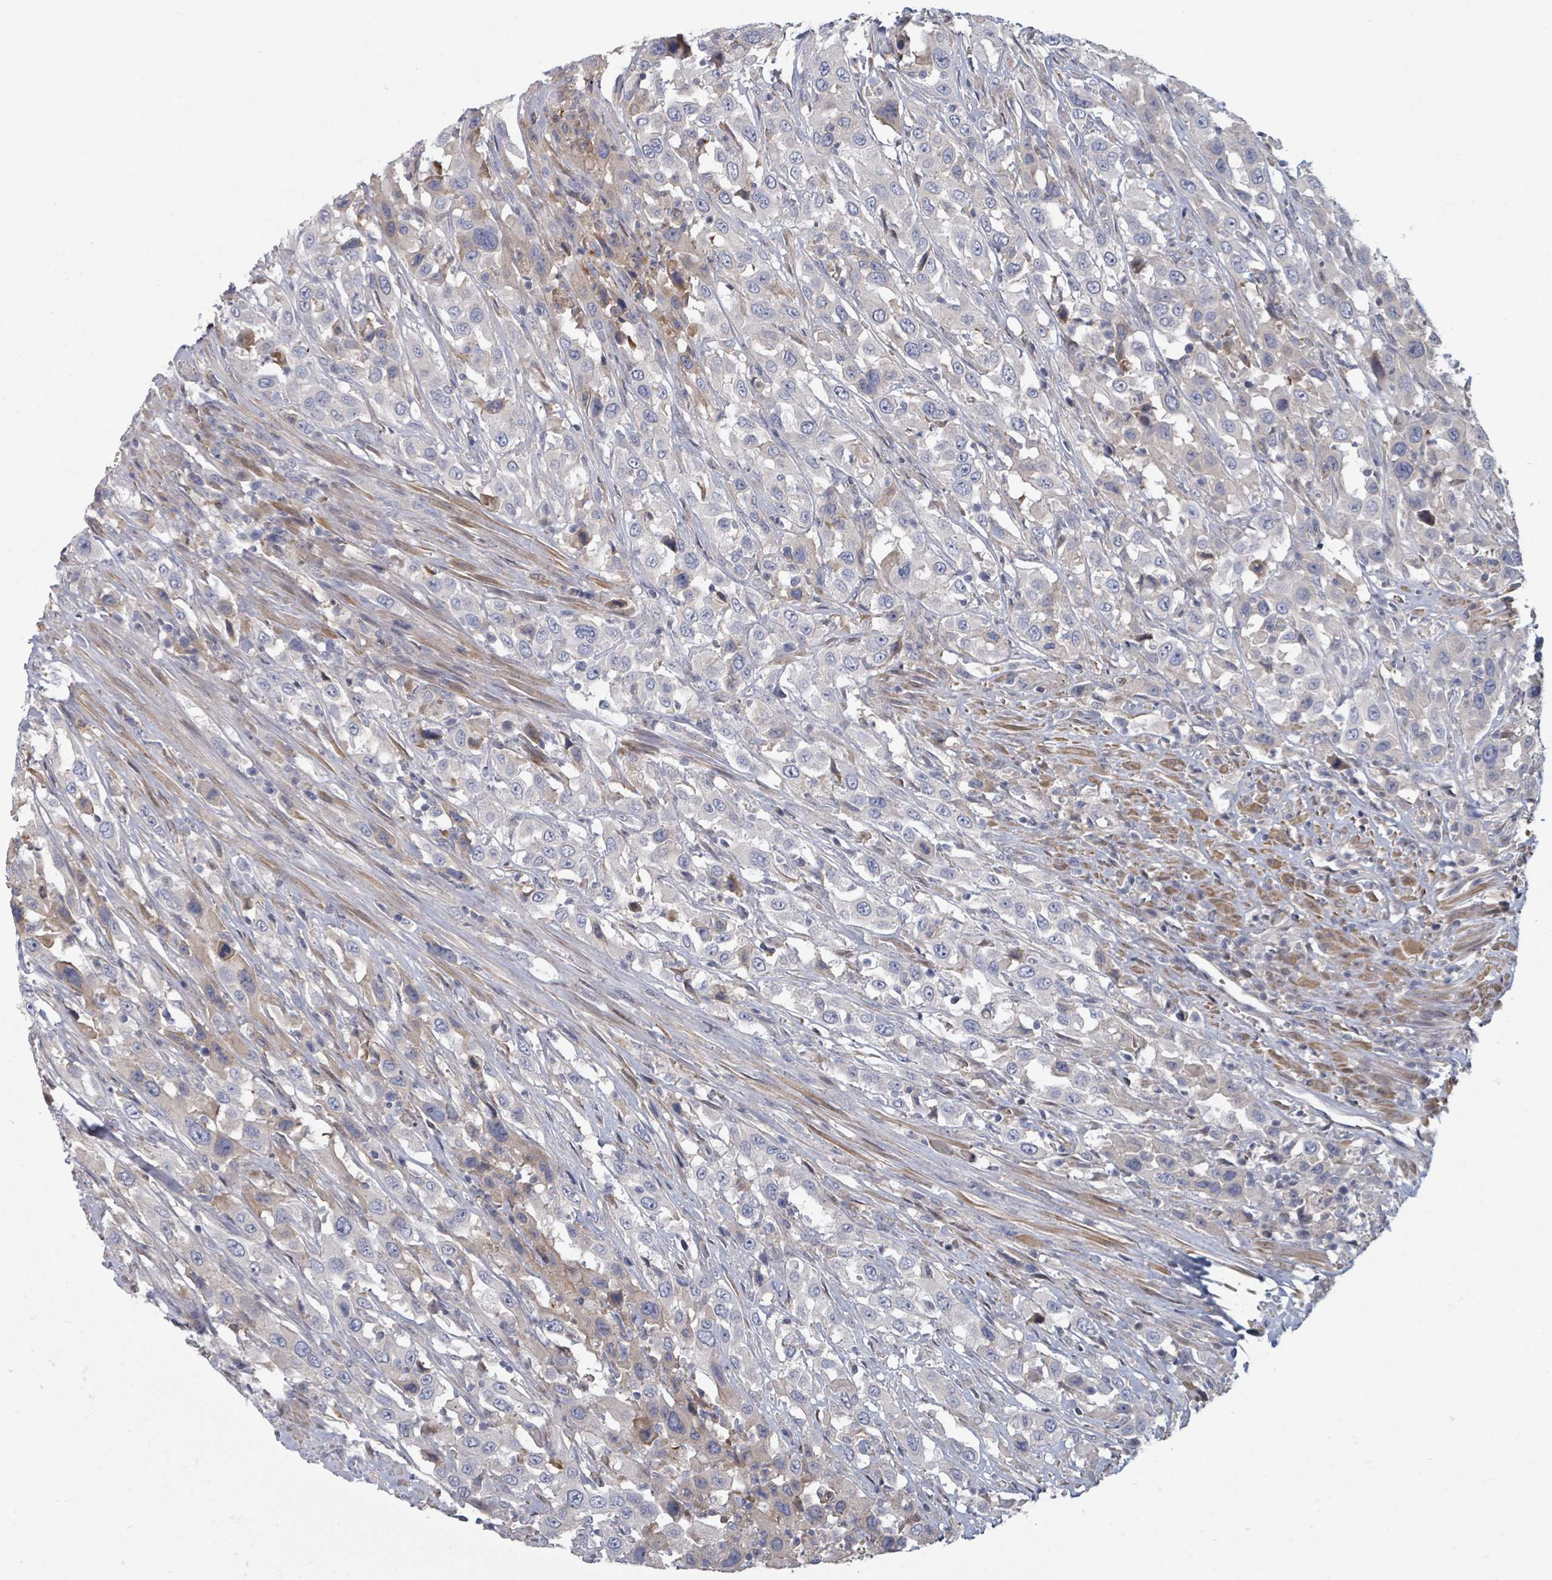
{"staining": {"intensity": "weak", "quantity": "<25%", "location": "cytoplasmic/membranous"}, "tissue": "urothelial cancer", "cell_type": "Tumor cells", "image_type": "cancer", "snomed": [{"axis": "morphology", "description": "Urothelial carcinoma, High grade"}, {"axis": "topography", "description": "Urinary bladder"}], "caption": "Immunohistochemistry (IHC) of human high-grade urothelial carcinoma demonstrates no staining in tumor cells.", "gene": "GABBR1", "patient": {"sex": "male", "age": 61}}